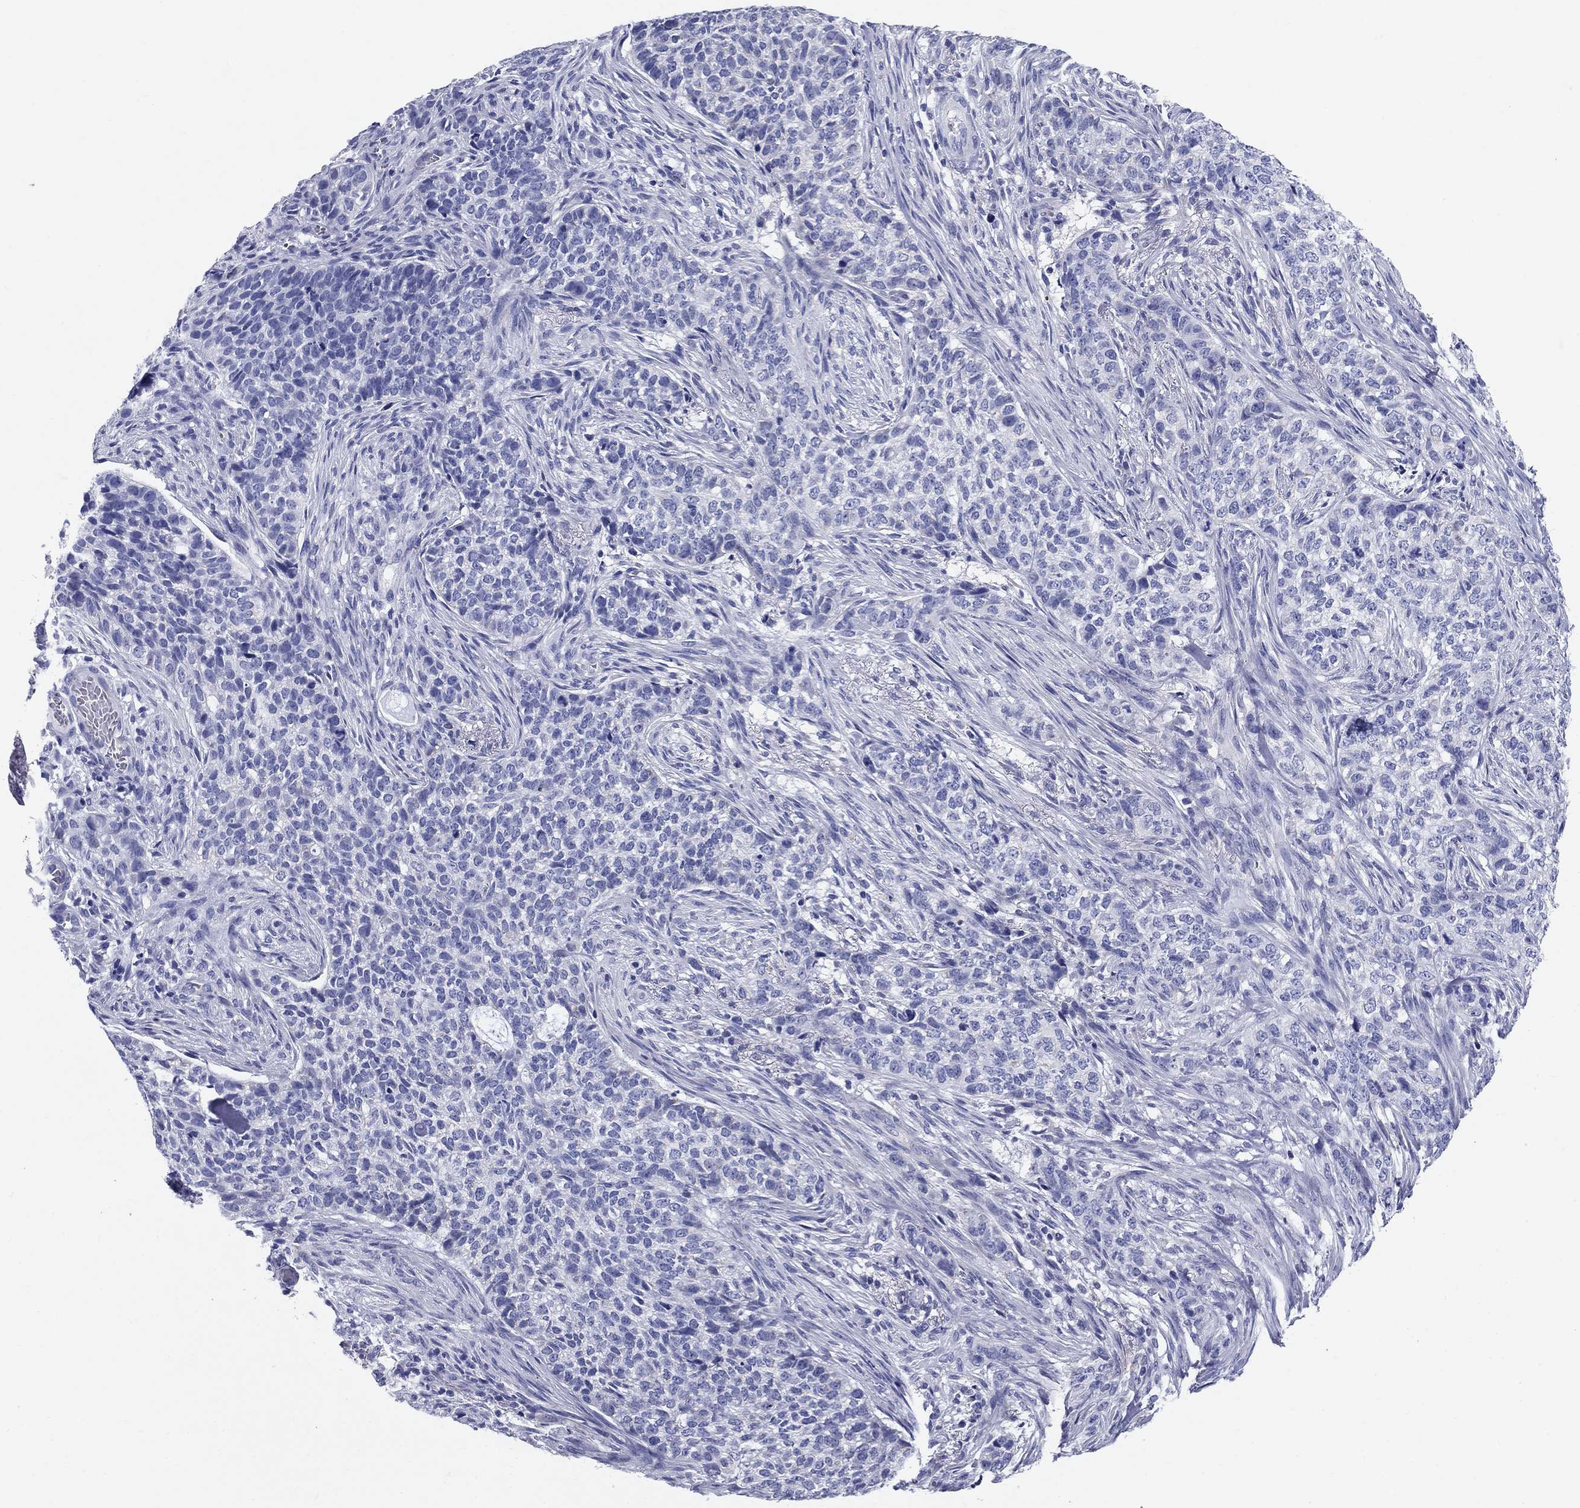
{"staining": {"intensity": "negative", "quantity": "none", "location": "none"}, "tissue": "skin cancer", "cell_type": "Tumor cells", "image_type": "cancer", "snomed": [{"axis": "morphology", "description": "Basal cell carcinoma"}, {"axis": "topography", "description": "Skin"}], "caption": "The micrograph reveals no staining of tumor cells in basal cell carcinoma (skin).", "gene": "UPB1", "patient": {"sex": "female", "age": 69}}